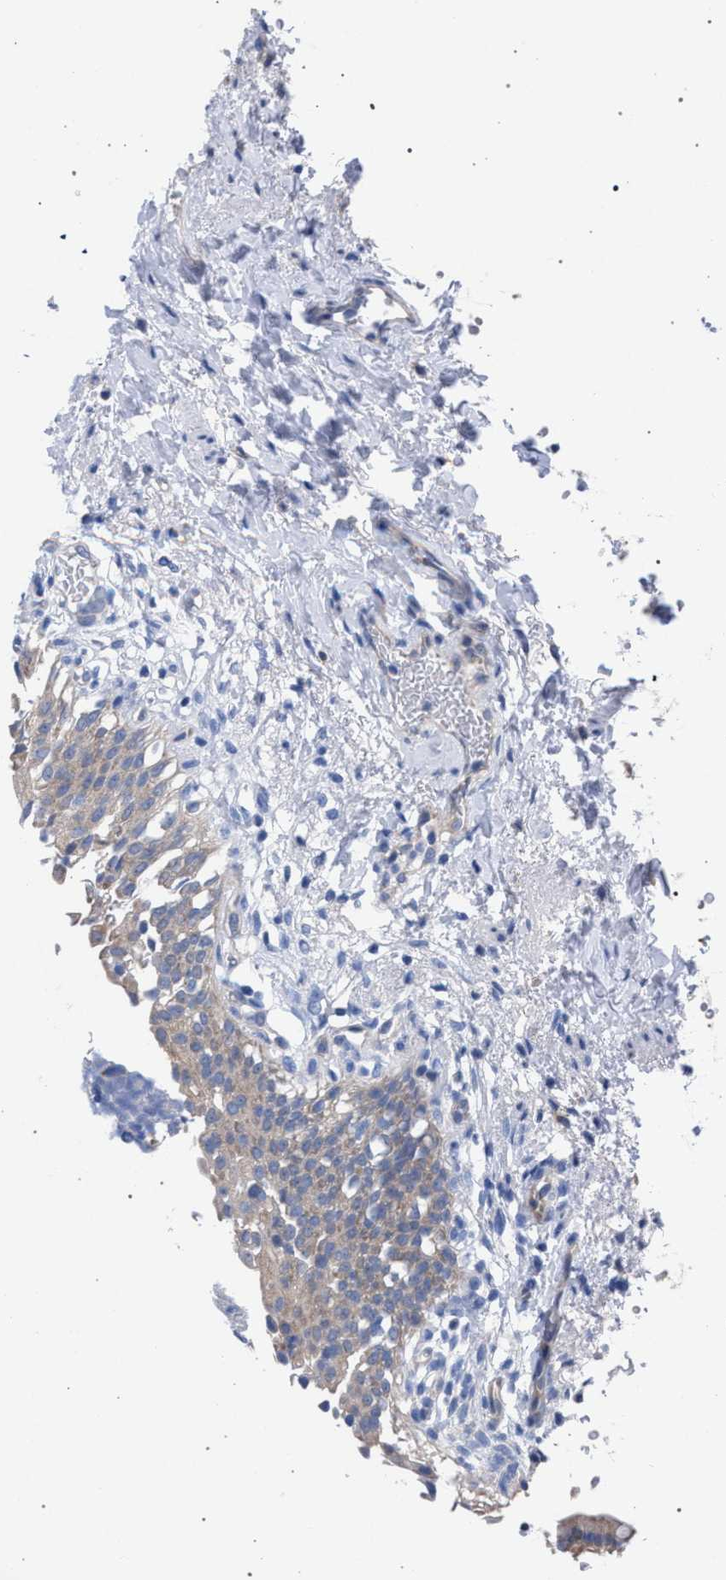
{"staining": {"intensity": "weak", "quantity": ">75%", "location": "cytoplasmic/membranous"}, "tissue": "urinary bladder", "cell_type": "Urothelial cells", "image_type": "normal", "snomed": [{"axis": "morphology", "description": "Normal tissue, NOS"}, {"axis": "topography", "description": "Urinary bladder"}], "caption": "IHC photomicrograph of benign urinary bladder stained for a protein (brown), which demonstrates low levels of weak cytoplasmic/membranous staining in approximately >75% of urothelial cells.", "gene": "GMPR", "patient": {"sex": "female", "age": 60}}